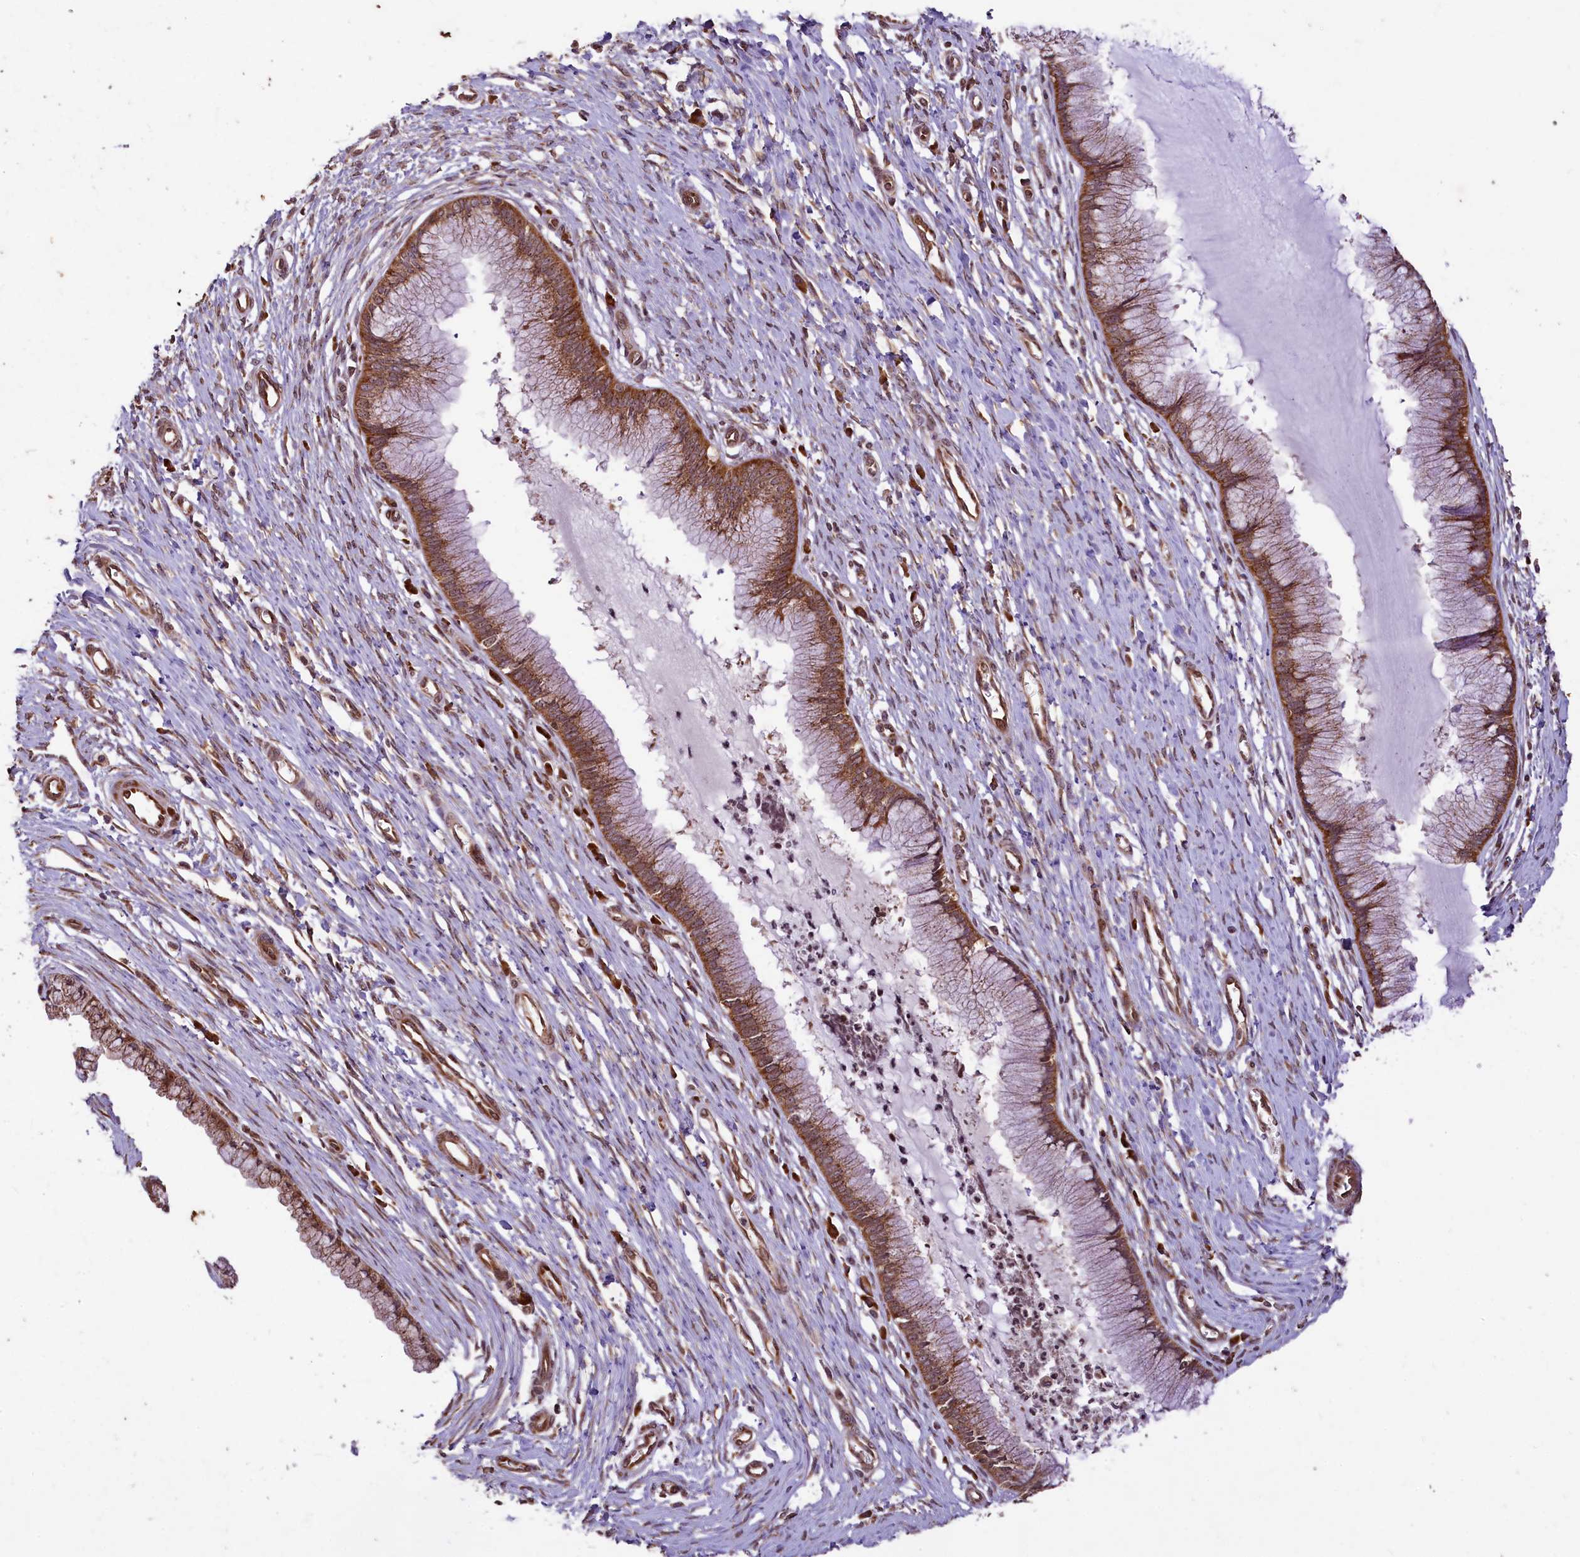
{"staining": {"intensity": "moderate", "quantity": "25%-75%", "location": "cytoplasmic/membranous"}, "tissue": "cervix", "cell_type": "Glandular cells", "image_type": "normal", "snomed": [{"axis": "morphology", "description": "Normal tissue, NOS"}, {"axis": "topography", "description": "Cervix"}], "caption": "IHC micrograph of benign cervix: human cervix stained using IHC reveals medium levels of moderate protein expression localized specifically in the cytoplasmic/membranous of glandular cells, appearing as a cytoplasmic/membranous brown color.", "gene": "LARP4", "patient": {"sex": "female", "age": 55}}